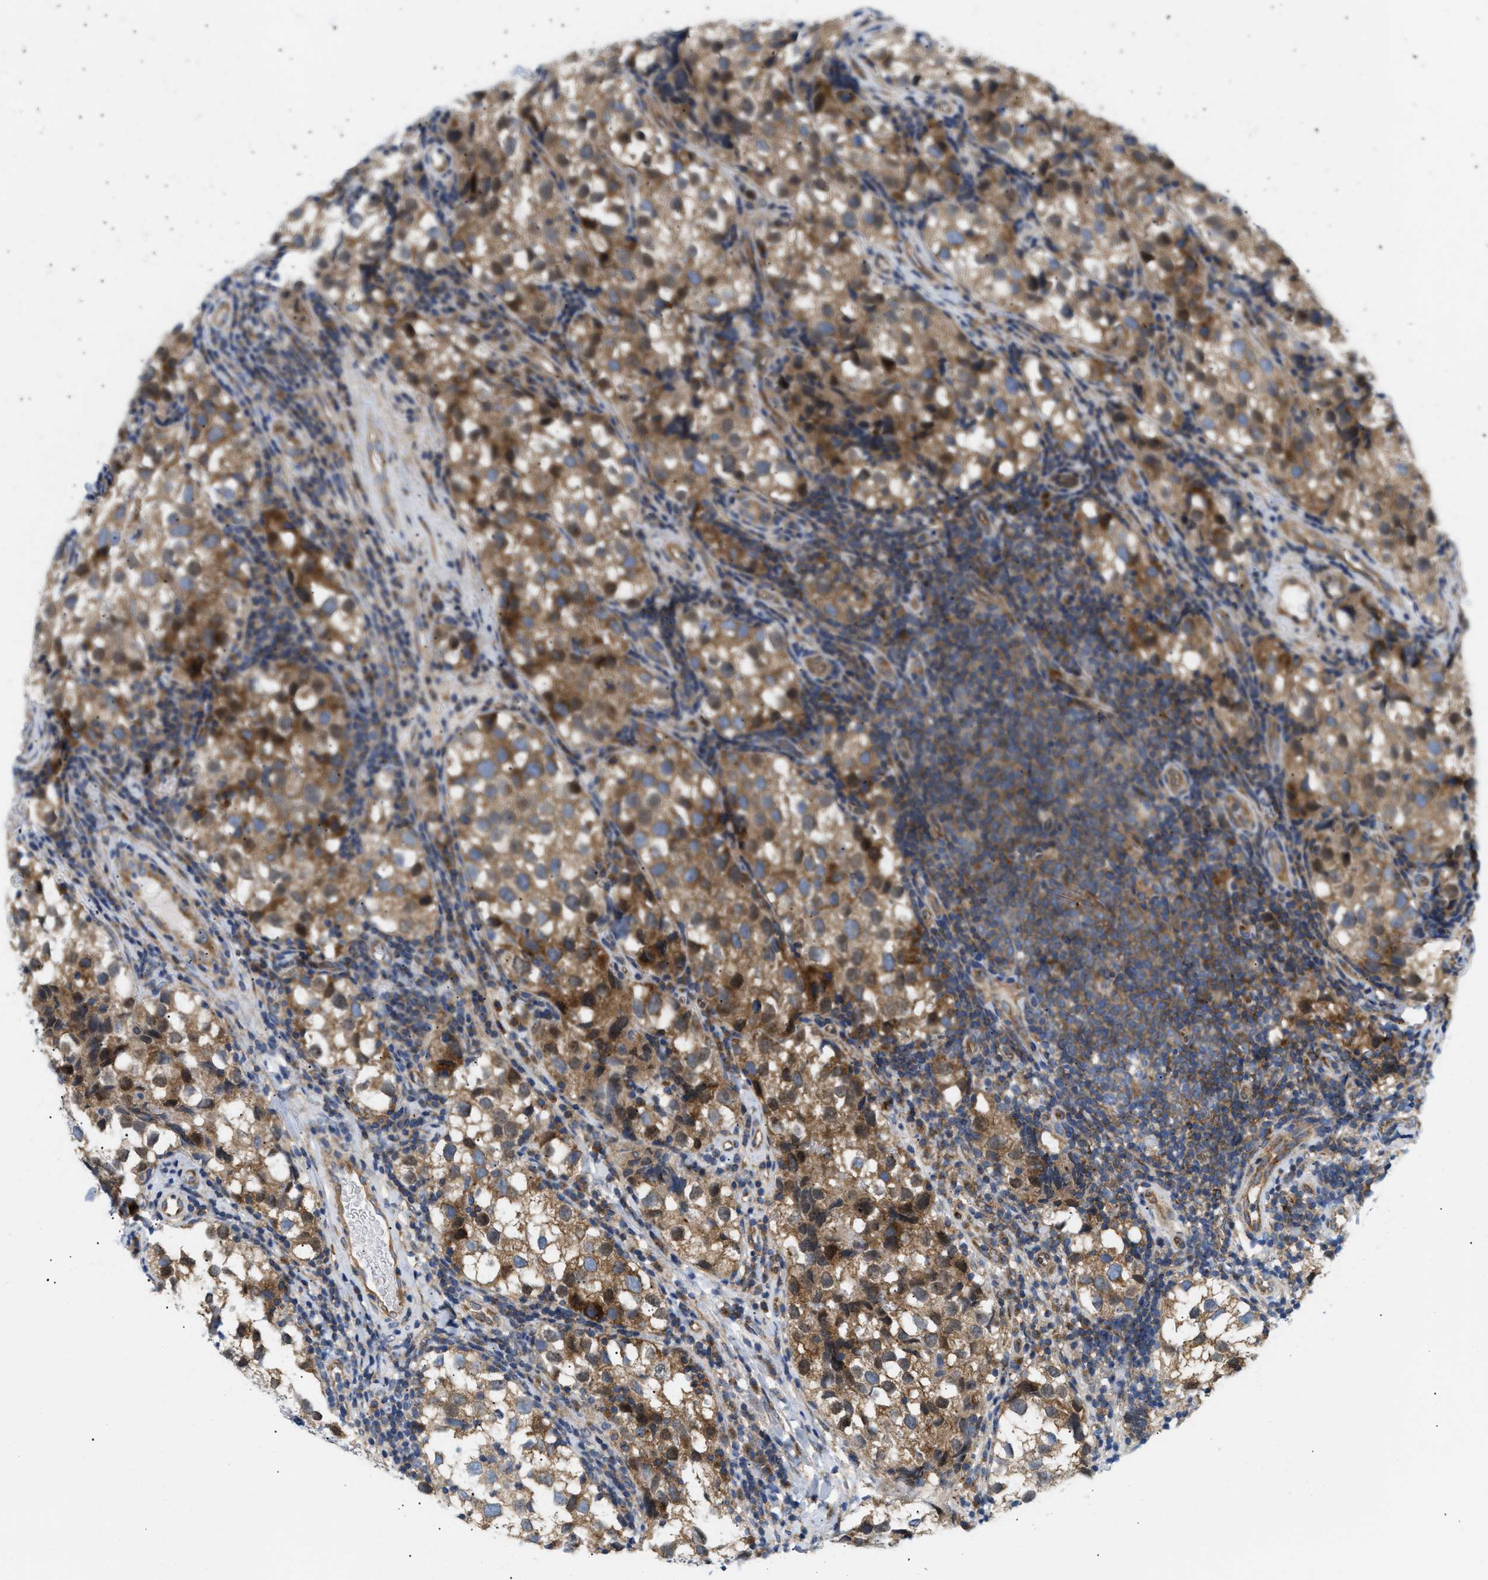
{"staining": {"intensity": "moderate", "quantity": ">75%", "location": "cytoplasmic/membranous"}, "tissue": "testis cancer", "cell_type": "Tumor cells", "image_type": "cancer", "snomed": [{"axis": "morphology", "description": "Seminoma, NOS"}, {"axis": "topography", "description": "Testis"}], "caption": "Protein staining exhibits moderate cytoplasmic/membranous expression in approximately >75% of tumor cells in testis cancer.", "gene": "DCTN4", "patient": {"sex": "male", "age": 39}}